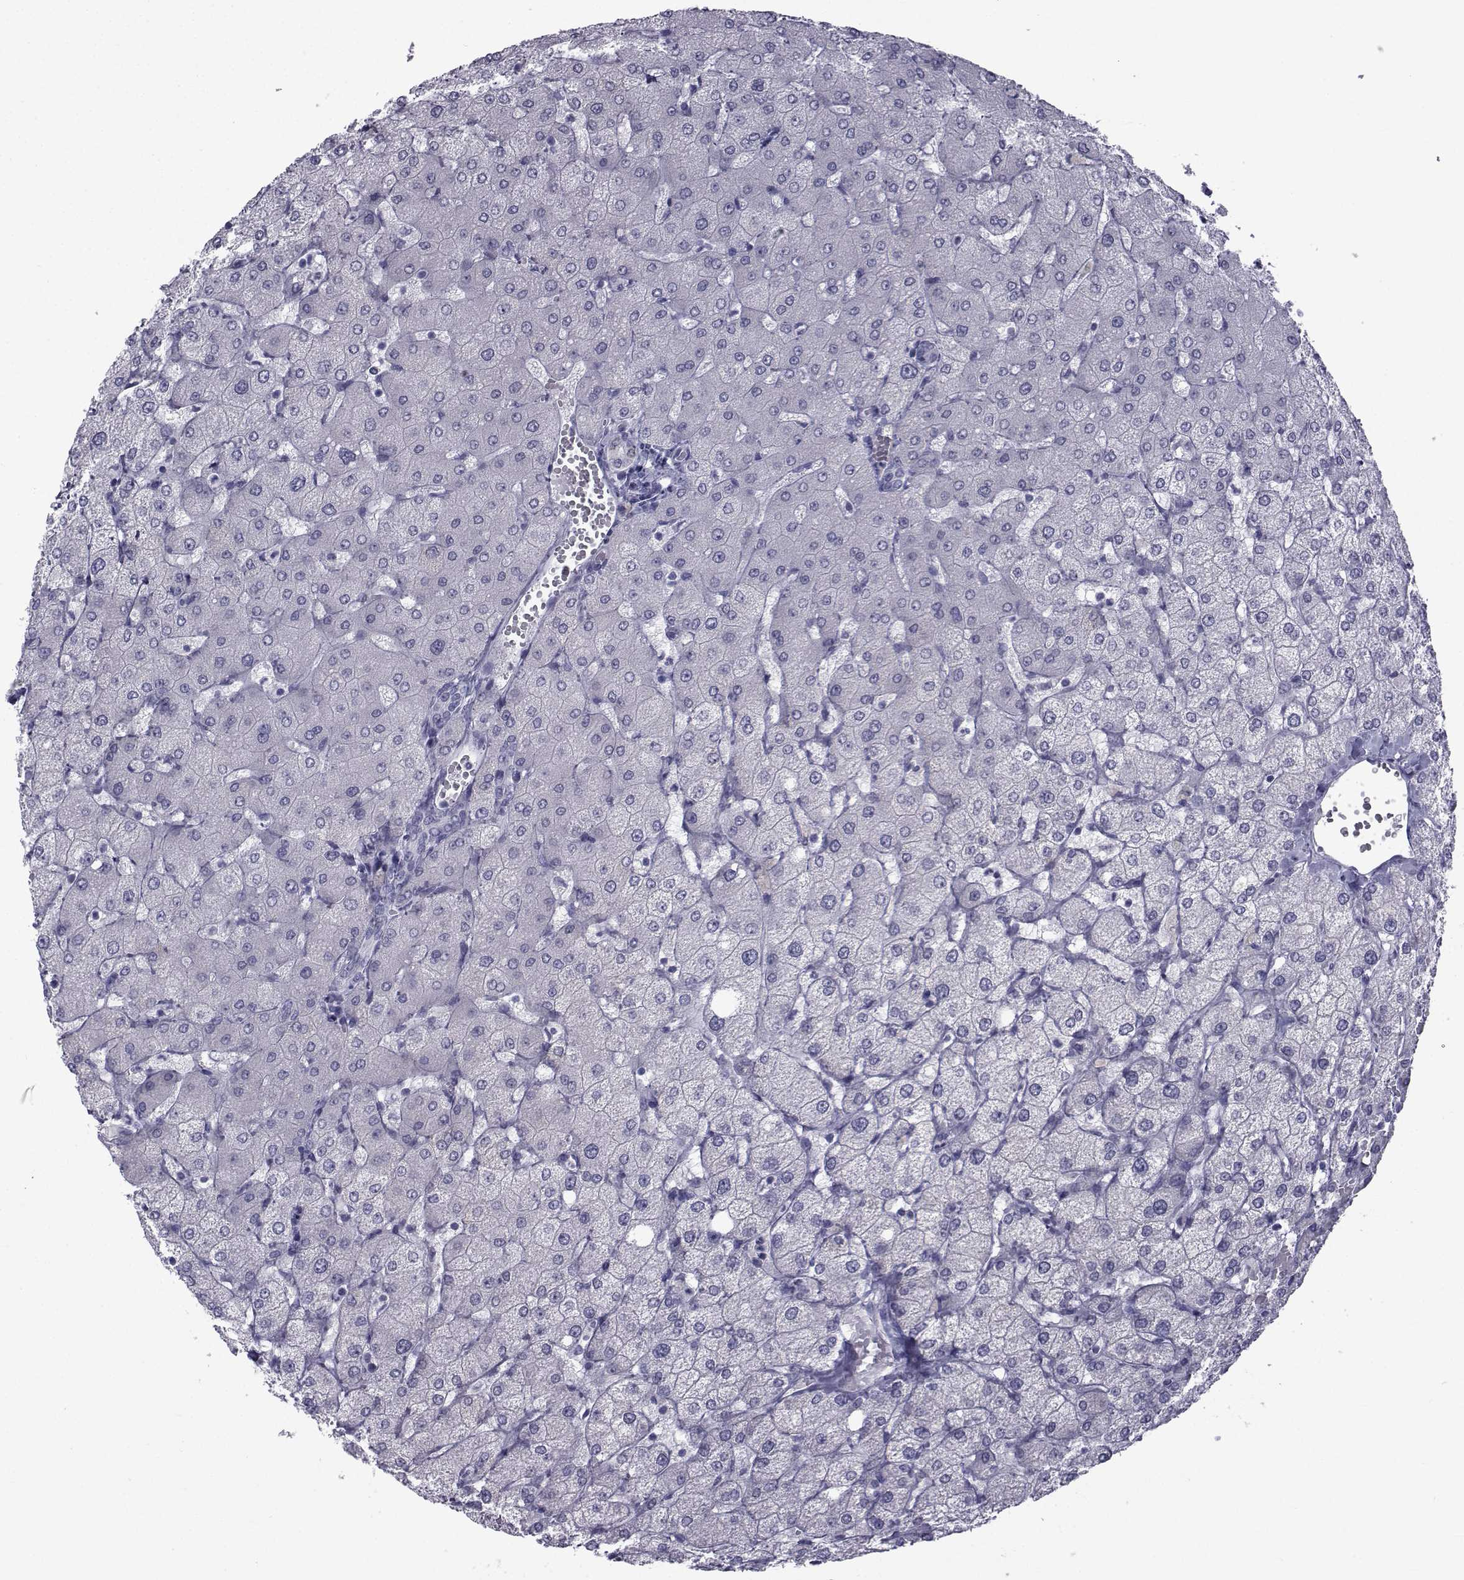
{"staining": {"intensity": "negative", "quantity": "none", "location": "none"}, "tissue": "liver", "cell_type": "Cholangiocytes", "image_type": "normal", "snomed": [{"axis": "morphology", "description": "Normal tissue, NOS"}, {"axis": "topography", "description": "Liver"}], "caption": "DAB immunohistochemical staining of unremarkable human liver exhibits no significant staining in cholangiocytes. The staining was performed using DAB to visualize the protein expression in brown, while the nuclei were stained in blue with hematoxylin (Magnification: 20x).", "gene": "FDXR", "patient": {"sex": "female", "age": 54}}